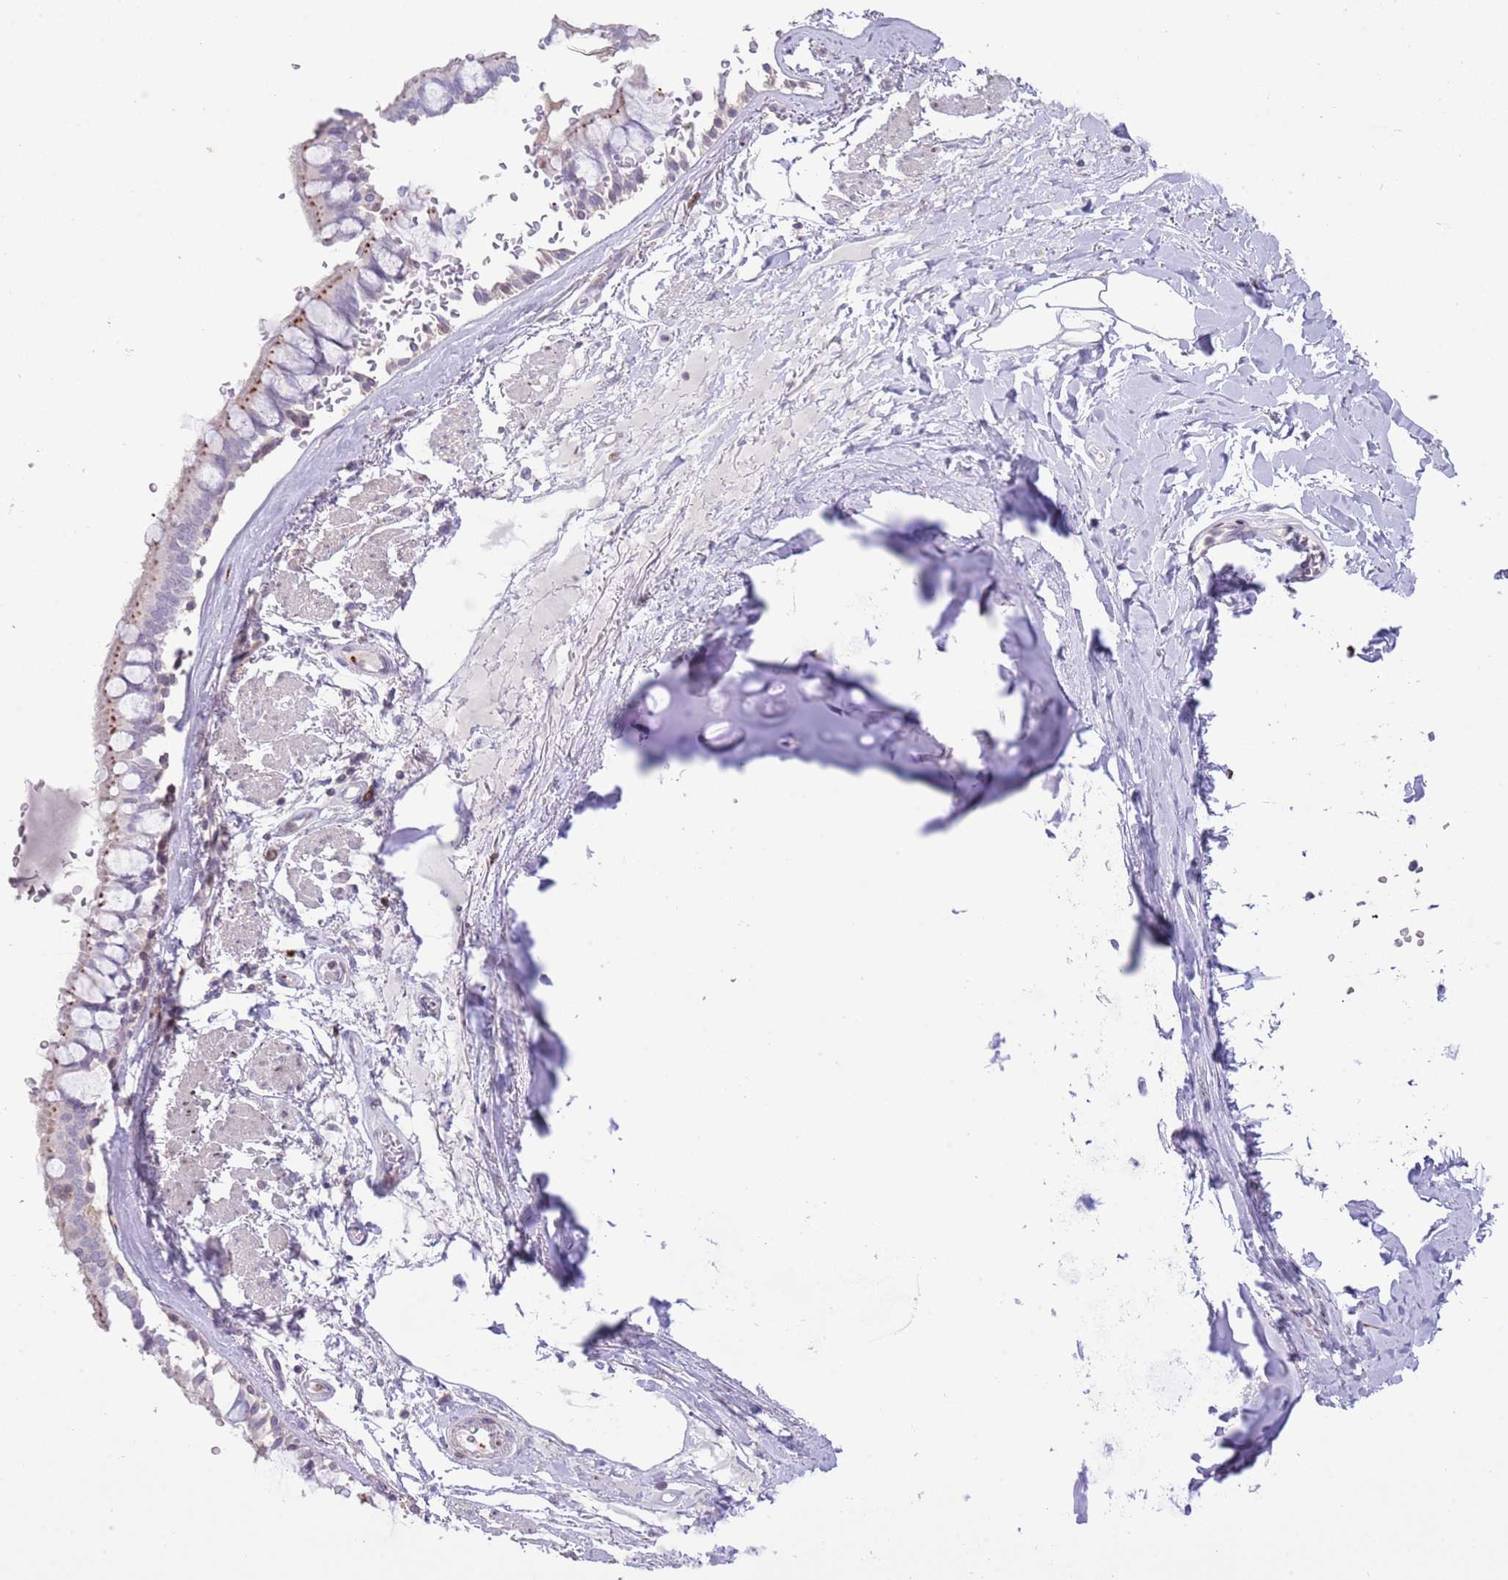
{"staining": {"intensity": "moderate", "quantity": "25%-75%", "location": "cytoplasmic/membranous"}, "tissue": "bronchus", "cell_type": "Respiratory epithelial cells", "image_type": "normal", "snomed": [{"axis": "morphology", "description": "Normal tissue, NOS"}, {"axis": "topography", "description": "Bronchus"}], "caption": "Bronchus stained with IHC displays moderate cytoplasmic/membranous staining in about 25%-75% of respiratory epithelial cells. The staining is performed using DAB (3,3'-diaminobenzidine) brown chromogen to label protein expression. The nuclei are counter-stained blue using hematoxylin.", "gene": "ANO8", "patient": {"sex": "male", "age": 70}}